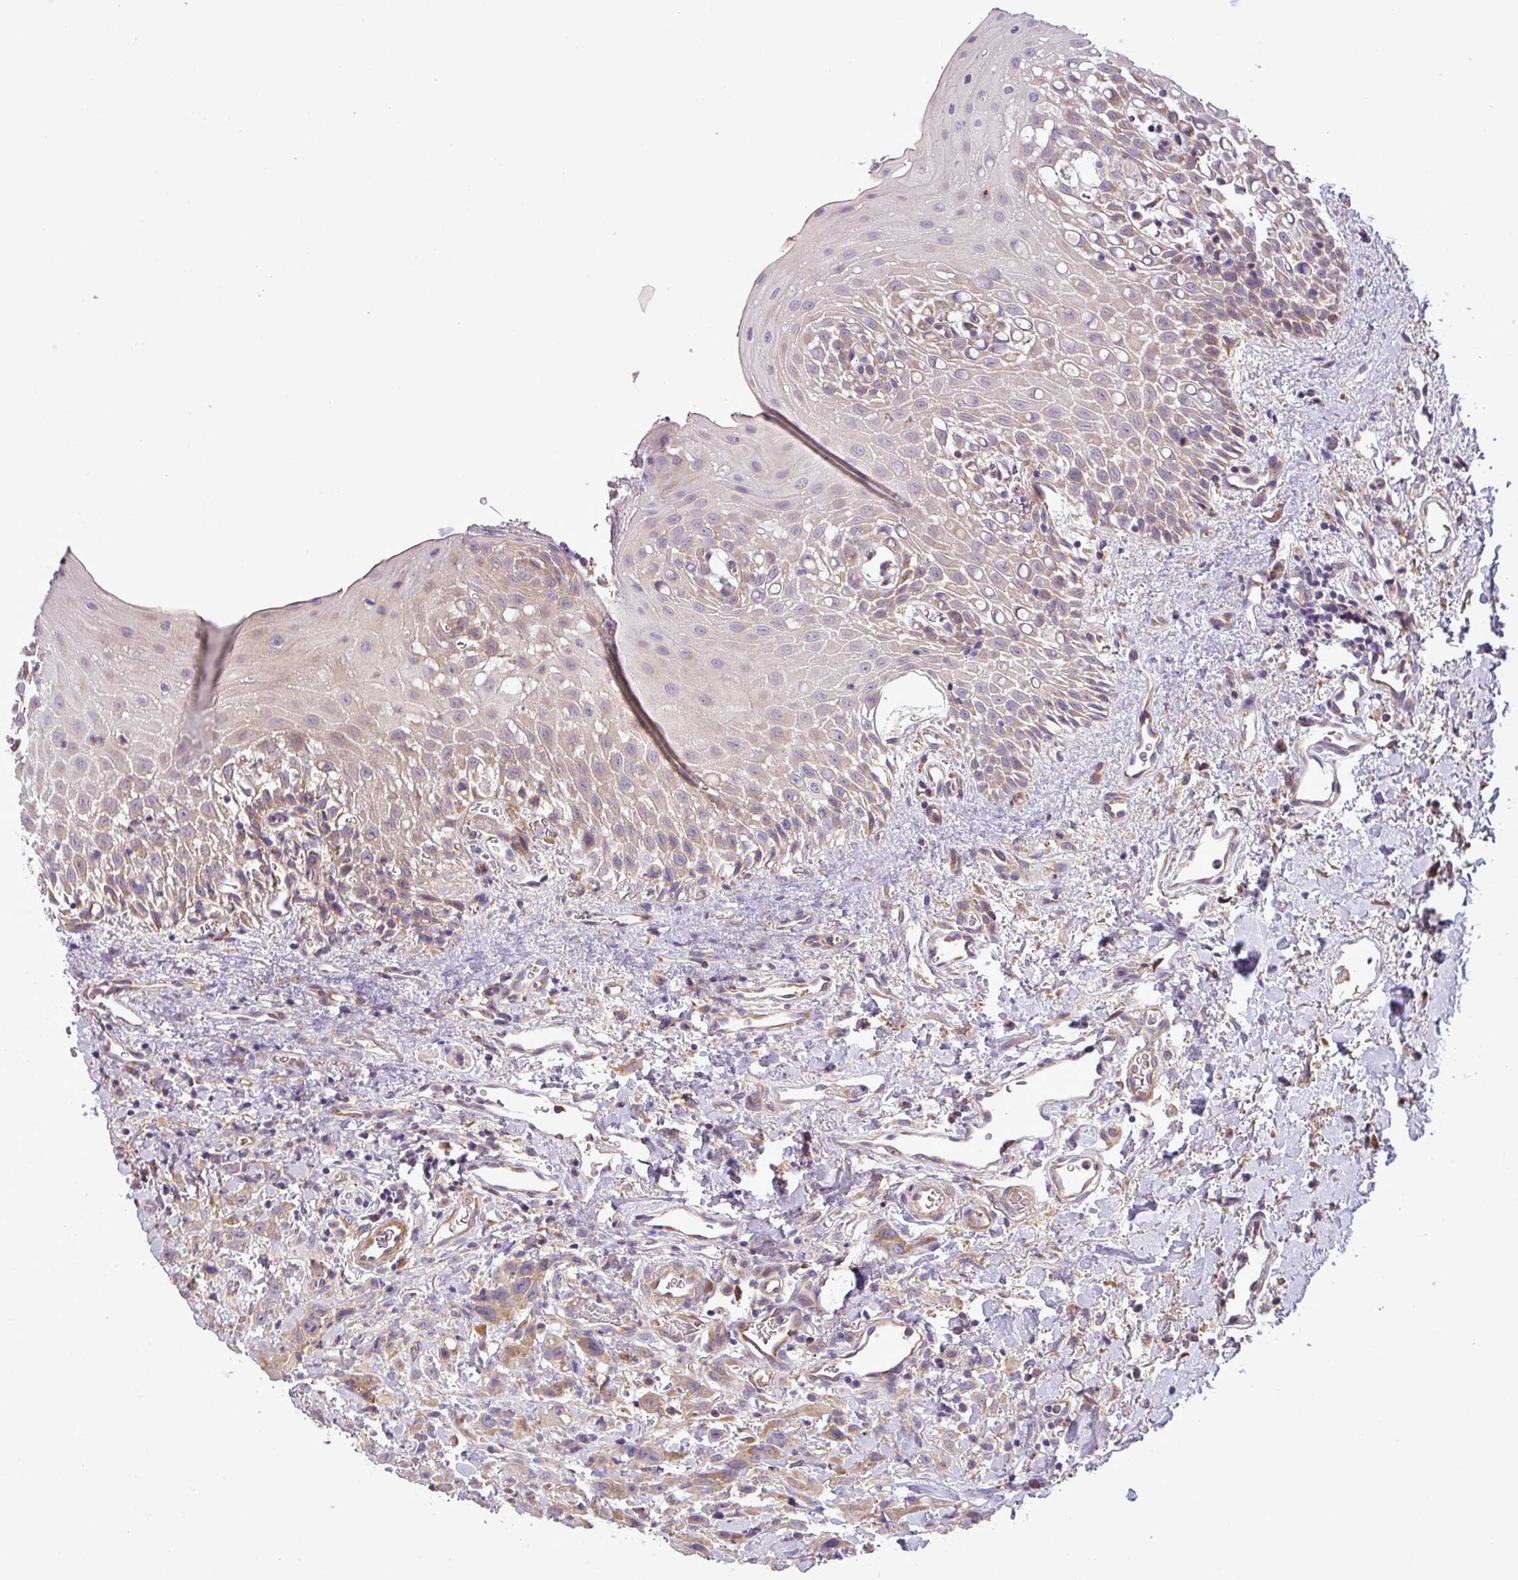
{"staining": {"intensity": "weak", "quantity": "25%-75%", "location": "cytoplasmic/membranous"}, "tissue": "oral mucosa", "cell_type": "Squamous epithelial cells", "image_type": "normal", "snomed": [{"axis": "morphology", "description": "Normal tissue, NOS"}, {"axis": "topography", "description": "Oral tissue"}], "caption": "Normal oral mucosa shows weak cytoplasmic/membranous positivity in about 25%-75% of squamous epithelial cells, visualized by immunohistochemistry.", "gene": "MOCS3", "patient": {"sex": "female", "age": 70}}